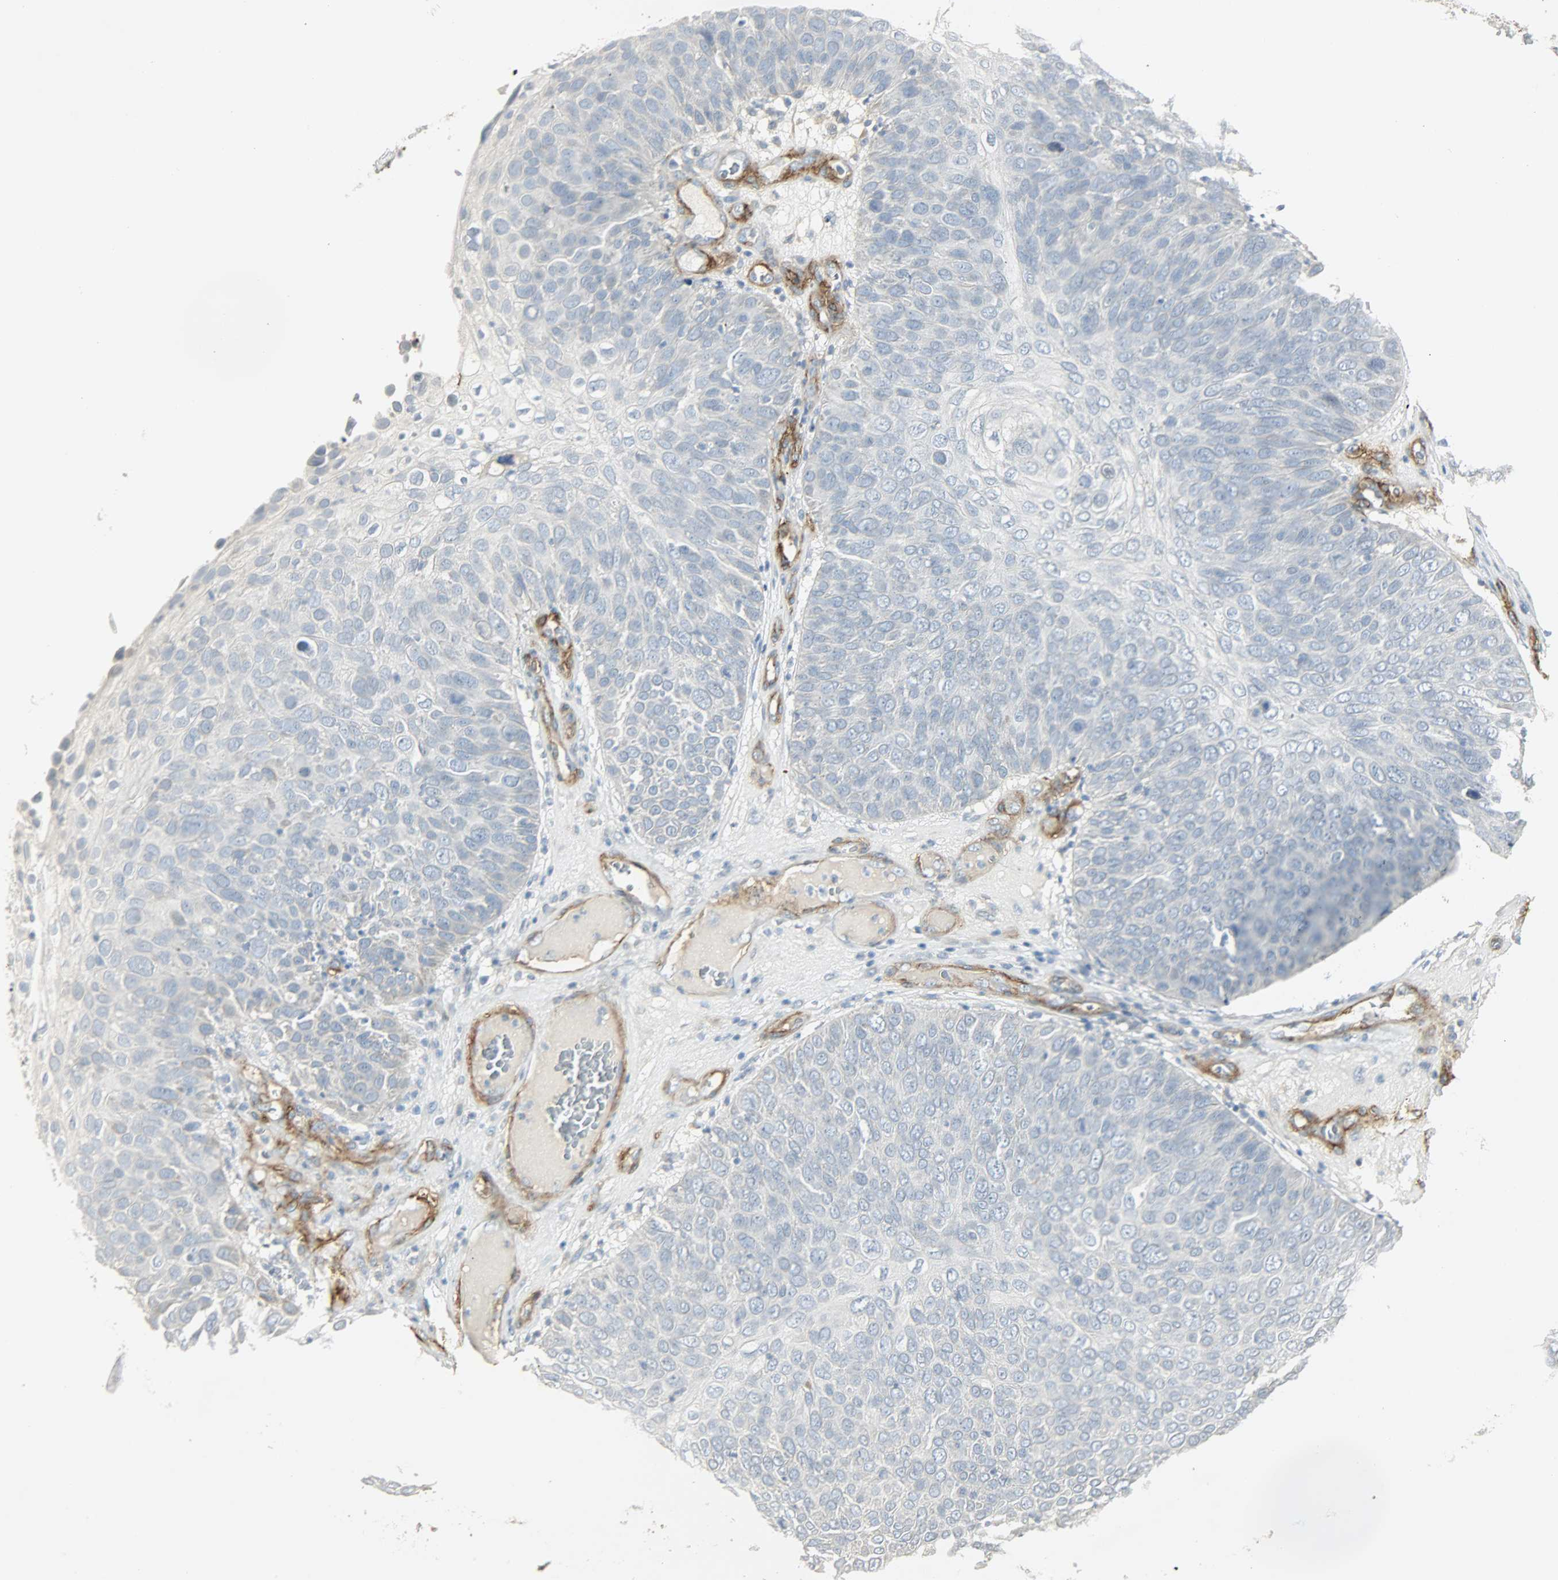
{"staining": {"intensity": "negative", "quantity": "none", "location": "none"}, "tissue": "skin cancer", "cell_type": "Tumor cells", "image_type": "cancer", "snomed": [{"axis": "morphology", "description": "Squamous cell carcinoma, NOS"}, {"axis": "topography", "description": "Skin"}], "caption": "The image exhibits no staining of tumor cells in skin cancer (squamous cell carcinoma).", "gene": "ENPEP", "patient": {"sex": "male", "age": 87}}